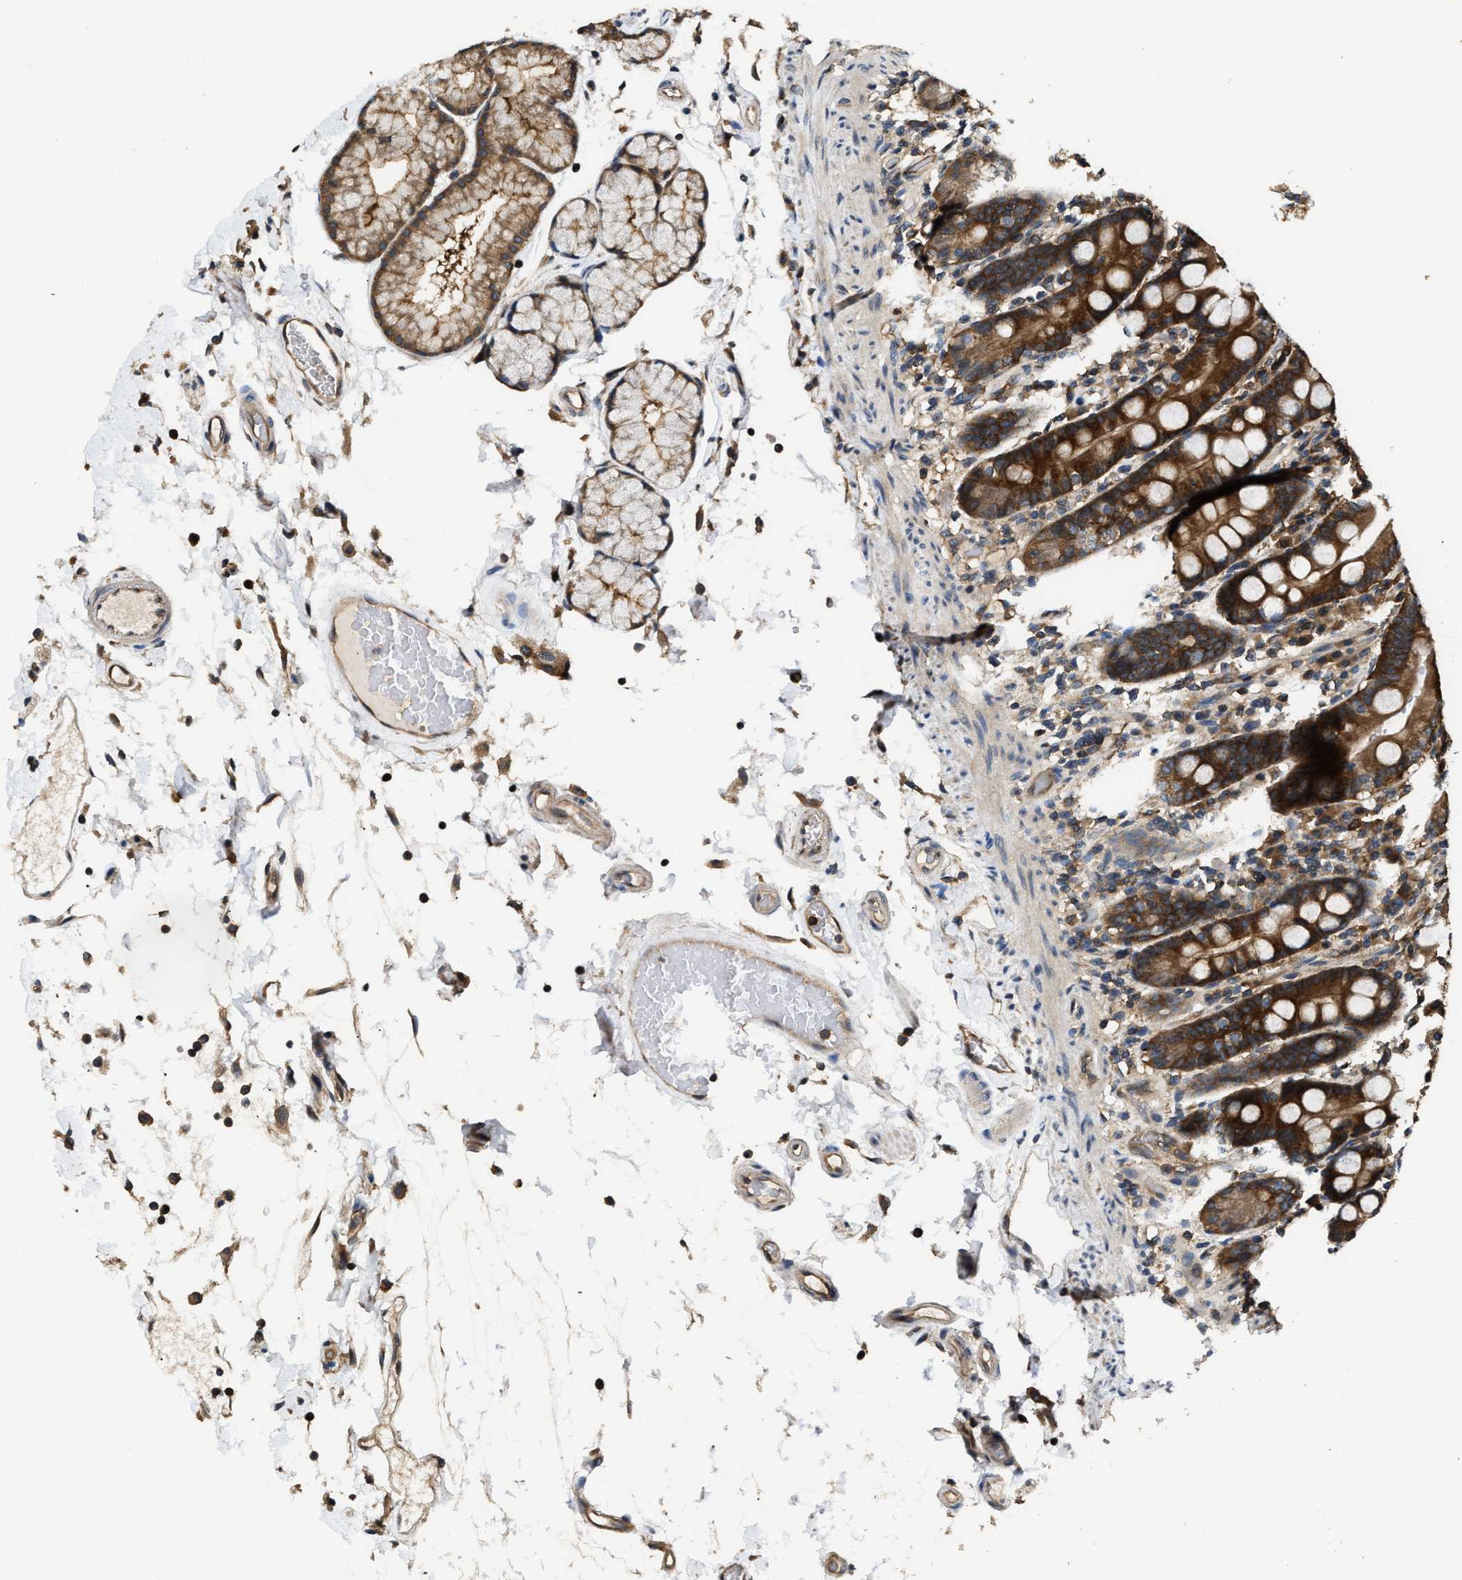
{"staining": {"intensity": "strong", "quantity": ">75%", "location": "cytoplasmic/membranous"}, "tissue": "duodenum", "cell_type": "Glandular cells", "image_type": "normal", "snomed": [{"axis": "morphology", "description": "Normal tissue, NOS"}, {"axis": "topography", "description": "Small intestine, NOS"}], "caption": "The image reveals immunohistochemical staining of normal duodenum. There is strong cytoplasmic/membranous staining is appreciated in about >75% of glandular cells. The staining was performed using DAB, with brown indicating positive protein expression. Nuclei are stained blue with hematoxylin.", "gene": "DNAJC2", "patient": {"sex": "female", "age": 71}}